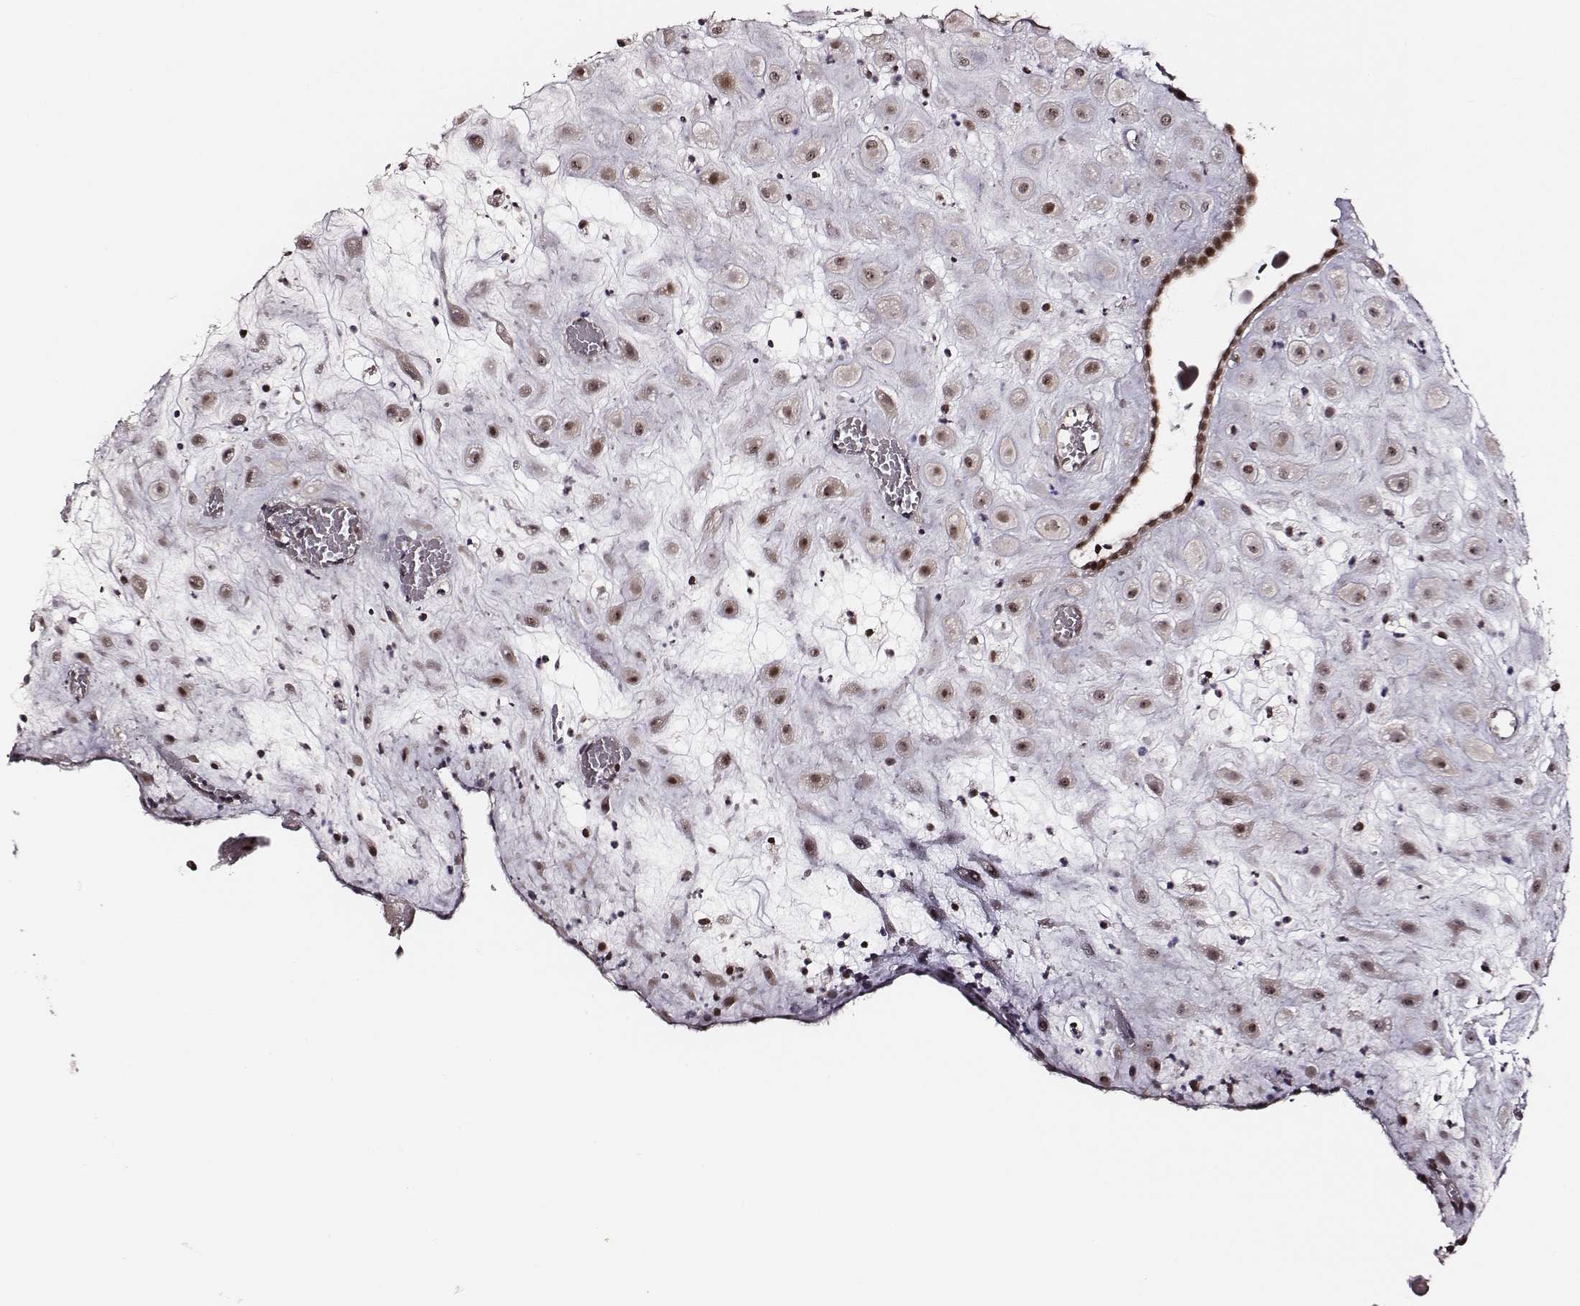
{"staining": {"intensity": "moderate", "quantity": ">75%", "location": "nuclear"}, "tissue": "placenta", "cell_type": "Decidual cells", "image_type": "normal", "snomed": [{"axis": "morphology", "description": "Normal tissue, NOS"}, {"axis": "topography", "description": "Placenta"}], "caption": "Placenta stained with immunohistochemistry demonstrates moderate nuclear positivity in approximately >75% of decidual cells. (brown staining indicates protein expression, while blue staining denotes nuclei).", "gene": "PPARA", "patient": {"sex": "female", "age": 24}}